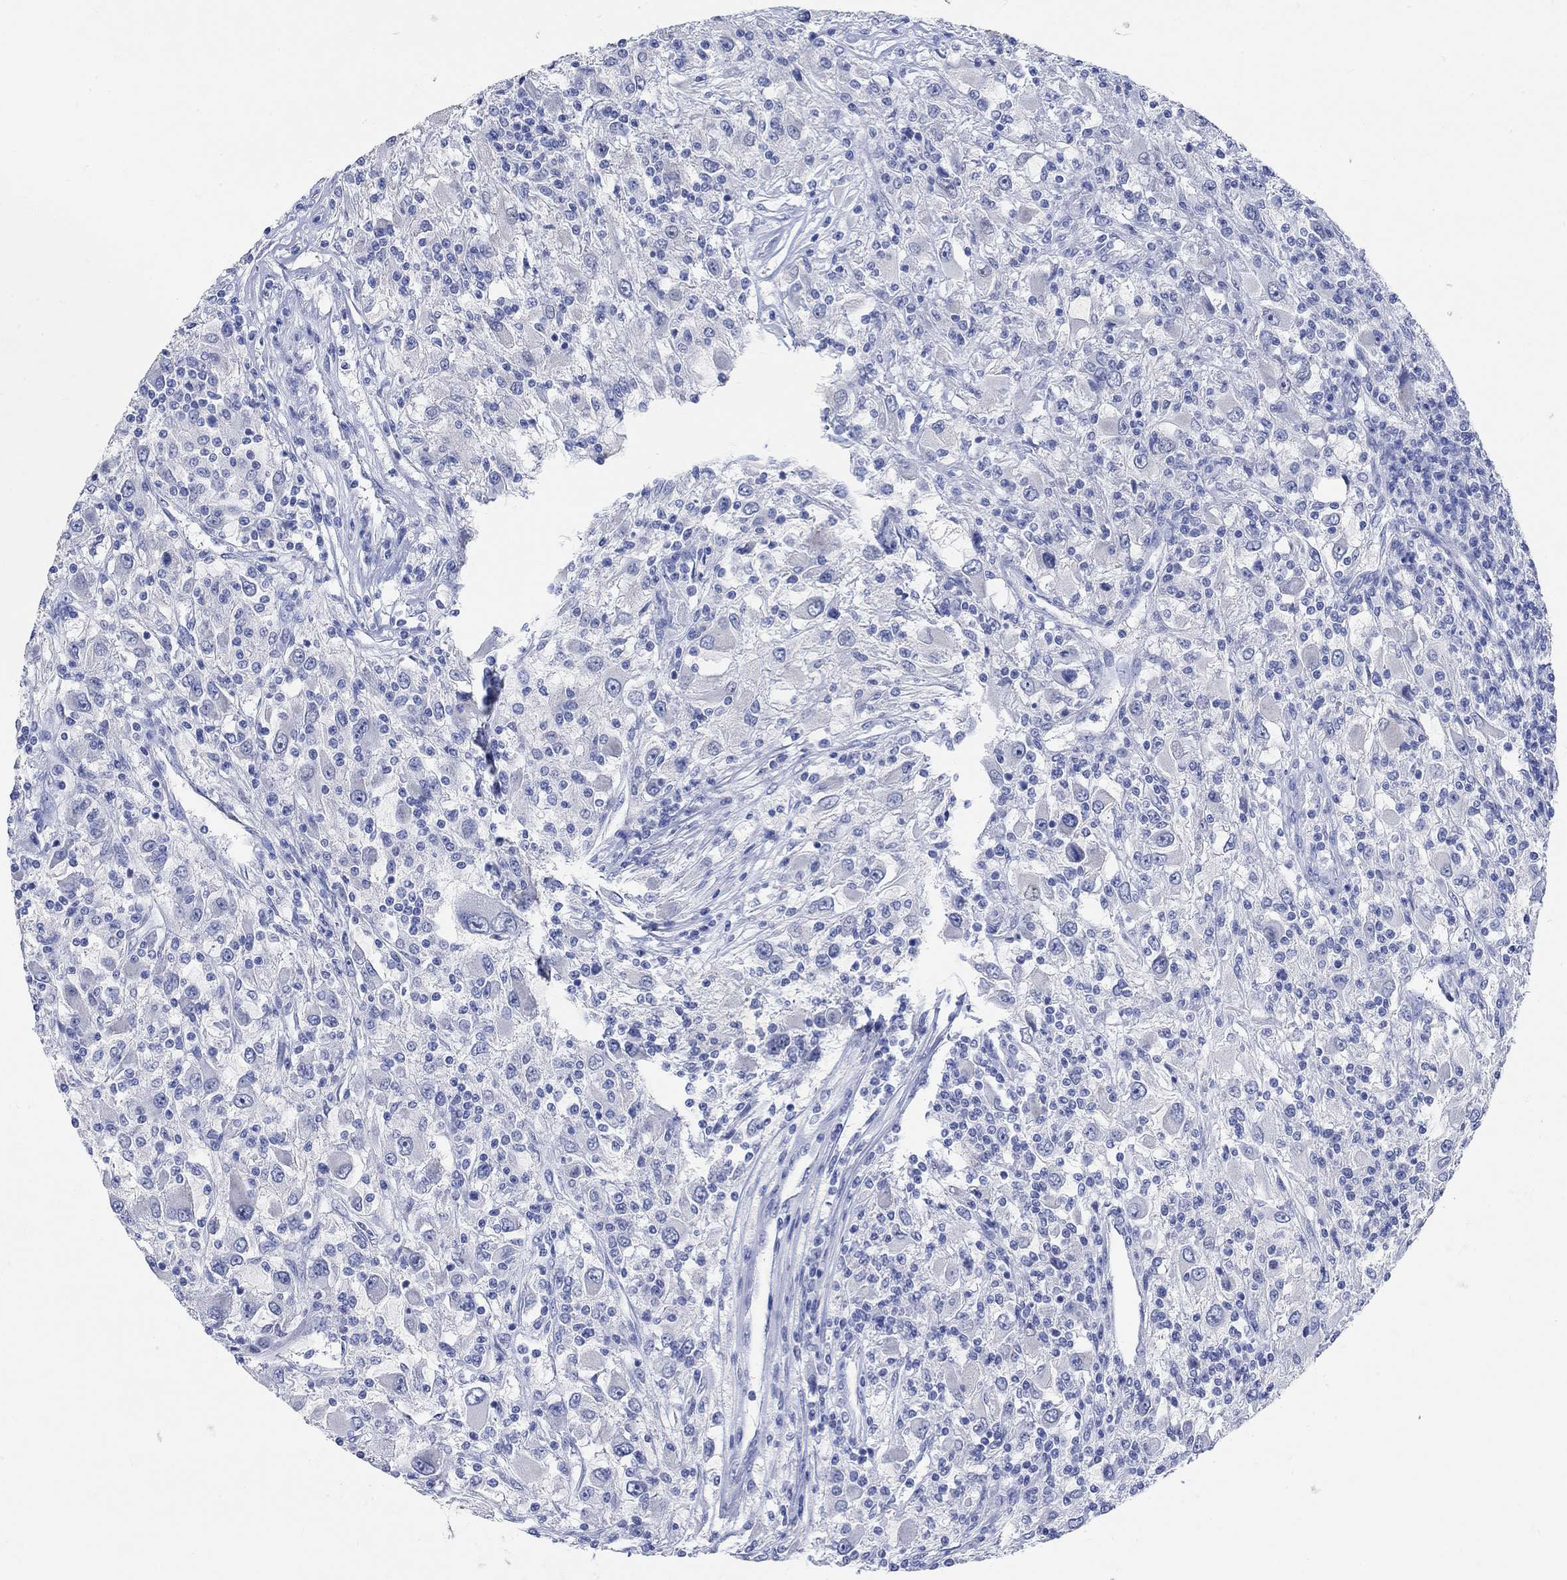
{"staining": {"intensity": "negative", "quantity": "none", "location": "none"}, "tissue": "renal cancer", "cell_type": "Tumor cells", "image_type": "cancer", "snomed": [{"axis": "morphology", "description": "Adenocarcinoma, NOS"}, {"axis": "topography", "description": "Kidney"}], "caption": "Tumor cells show no significant positivity in renal adenocarcinoma.", "gene": "GRIA3", "patient": {"sex": "female", "age": 67}}